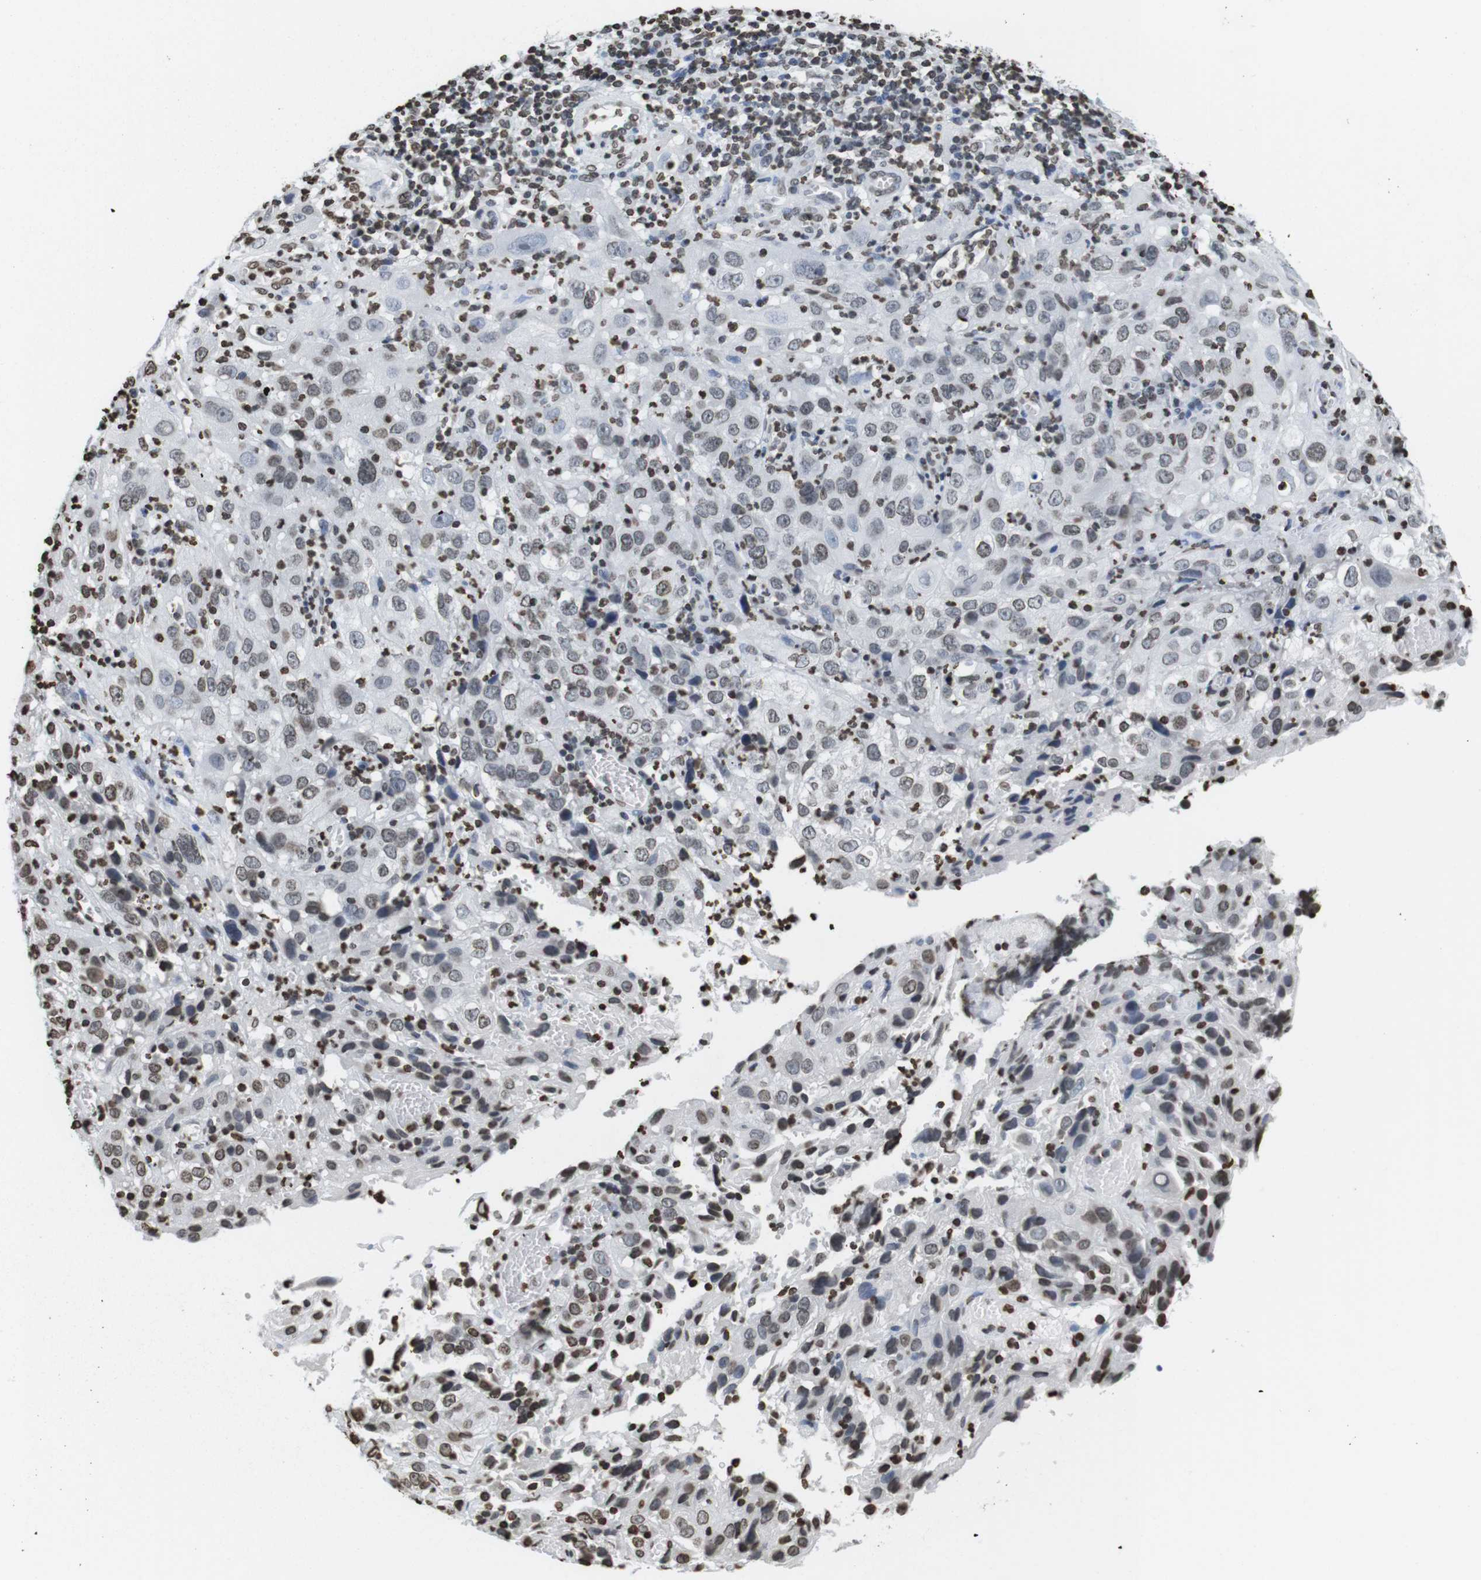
{"staining": {"intensity": "weak", "quantity": "25%-75%", "location": "nuclear"}, "tissue": "cervical cancer", "cell_type": "Tumor cells", "image_type": "cancer", "snomed": [{"axis": "morphology", "description": "Squamous cell carcinoma, NOS"}, {"axis": "topography", "description": "Cervix"}], "caption": "About 25%-75% of tumor cells in human cervical cancer (squamous cell carcinoma) demonstrate weak nuclear protein expression as visualized by brown immunohistochemical staining.", "gene": "BSX", "patient": {"sex": "female", "age": 32}}